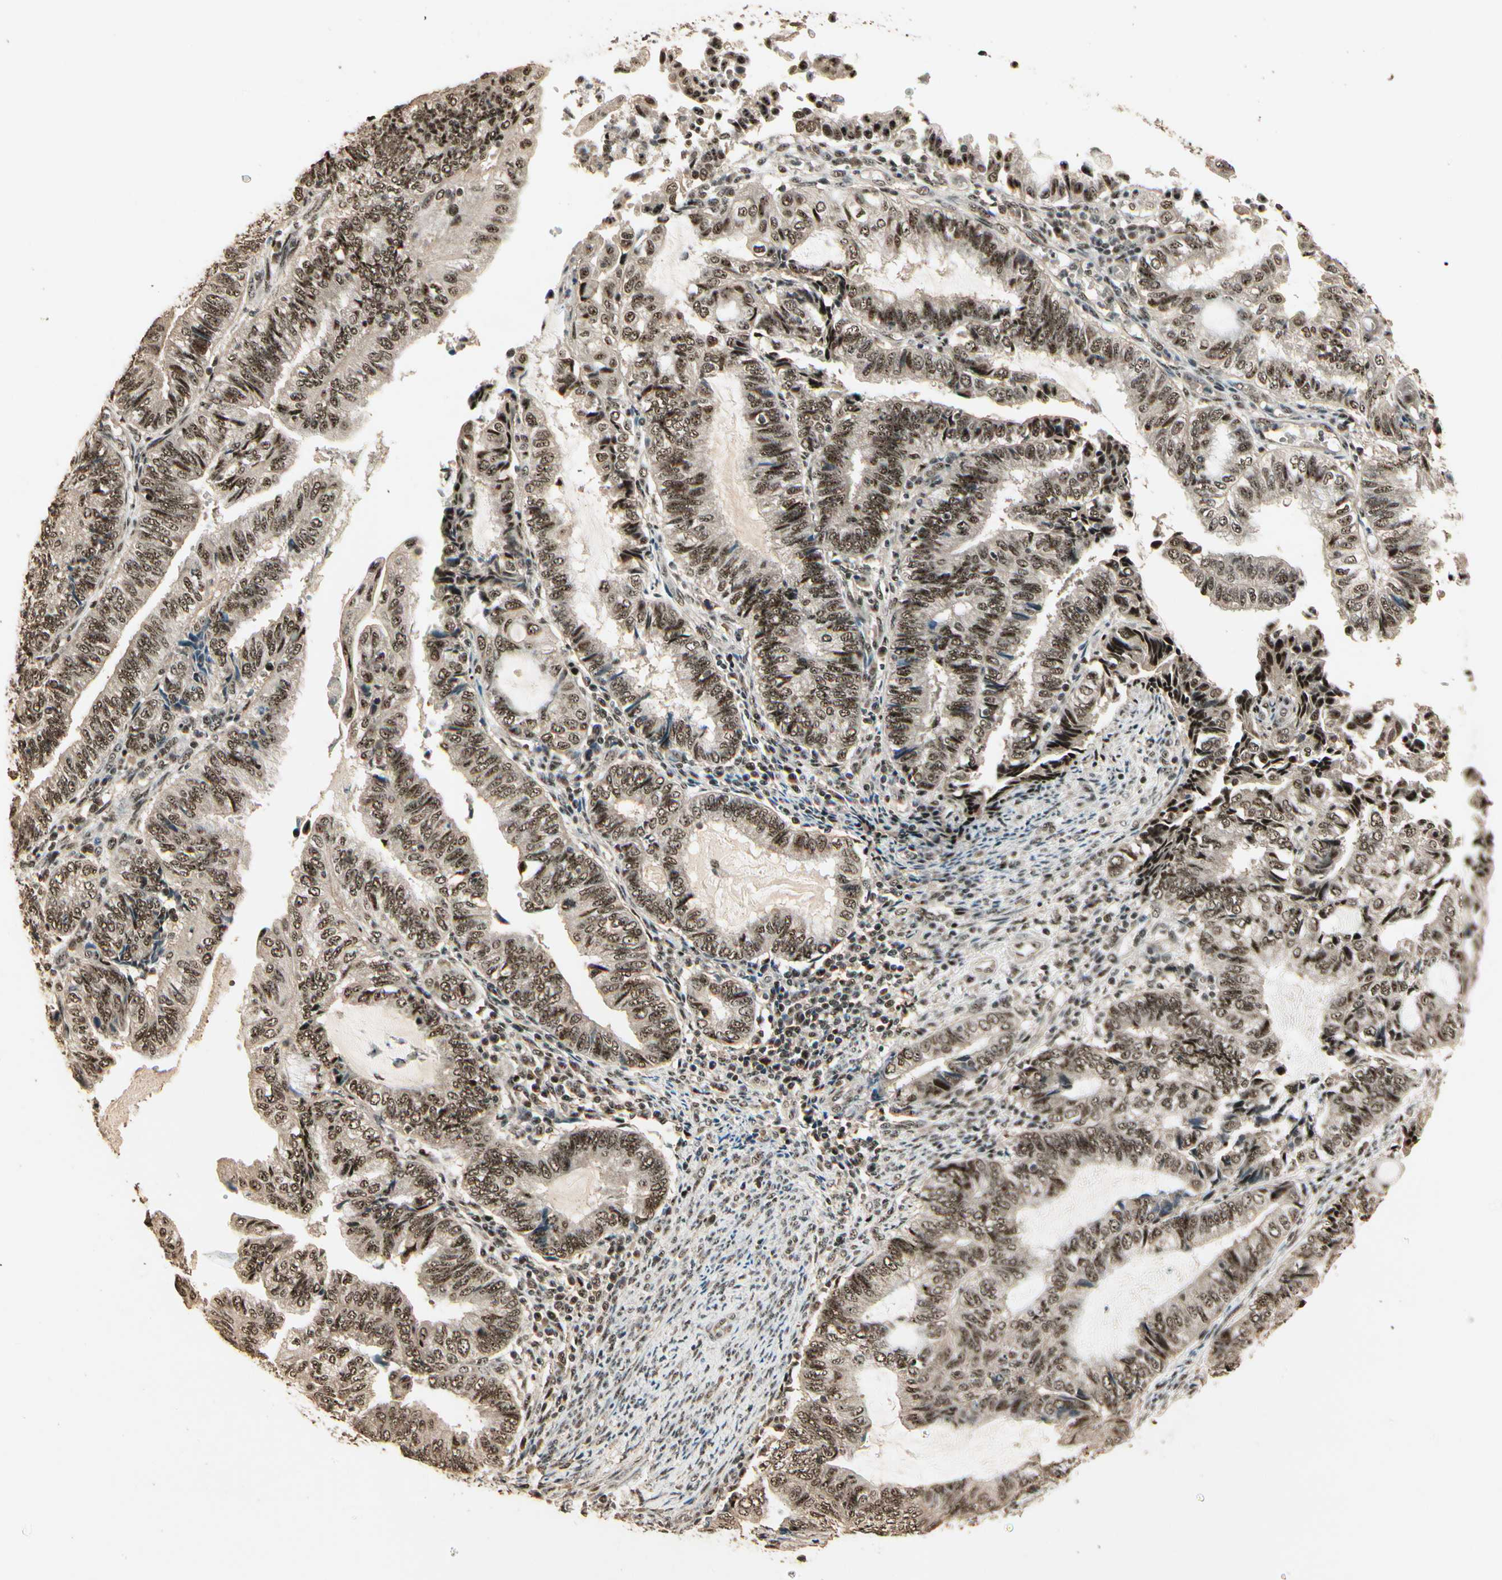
{"staining": {"intensity": "moderate", "quantity": ">75%", "location": "nuclear"}, "tissue": "endometrial cancer", "cell_type": "Tumor cells", "image_type": "cancer", "snomed": [{"axis": "morphology", "description": "Adenocarcinoma, NOS"}, {"axis": "topography", "description": "Uterus"}, {"axis": "topography", "description": "Endometrium"}], "caption": "A brown stain shows moderate nuclear staining of a protein in human endometrial cancer (adenocarcinoma) tumor cells.", "gene": "RBM25", "patient": {"sex": "female", "age": 70}}